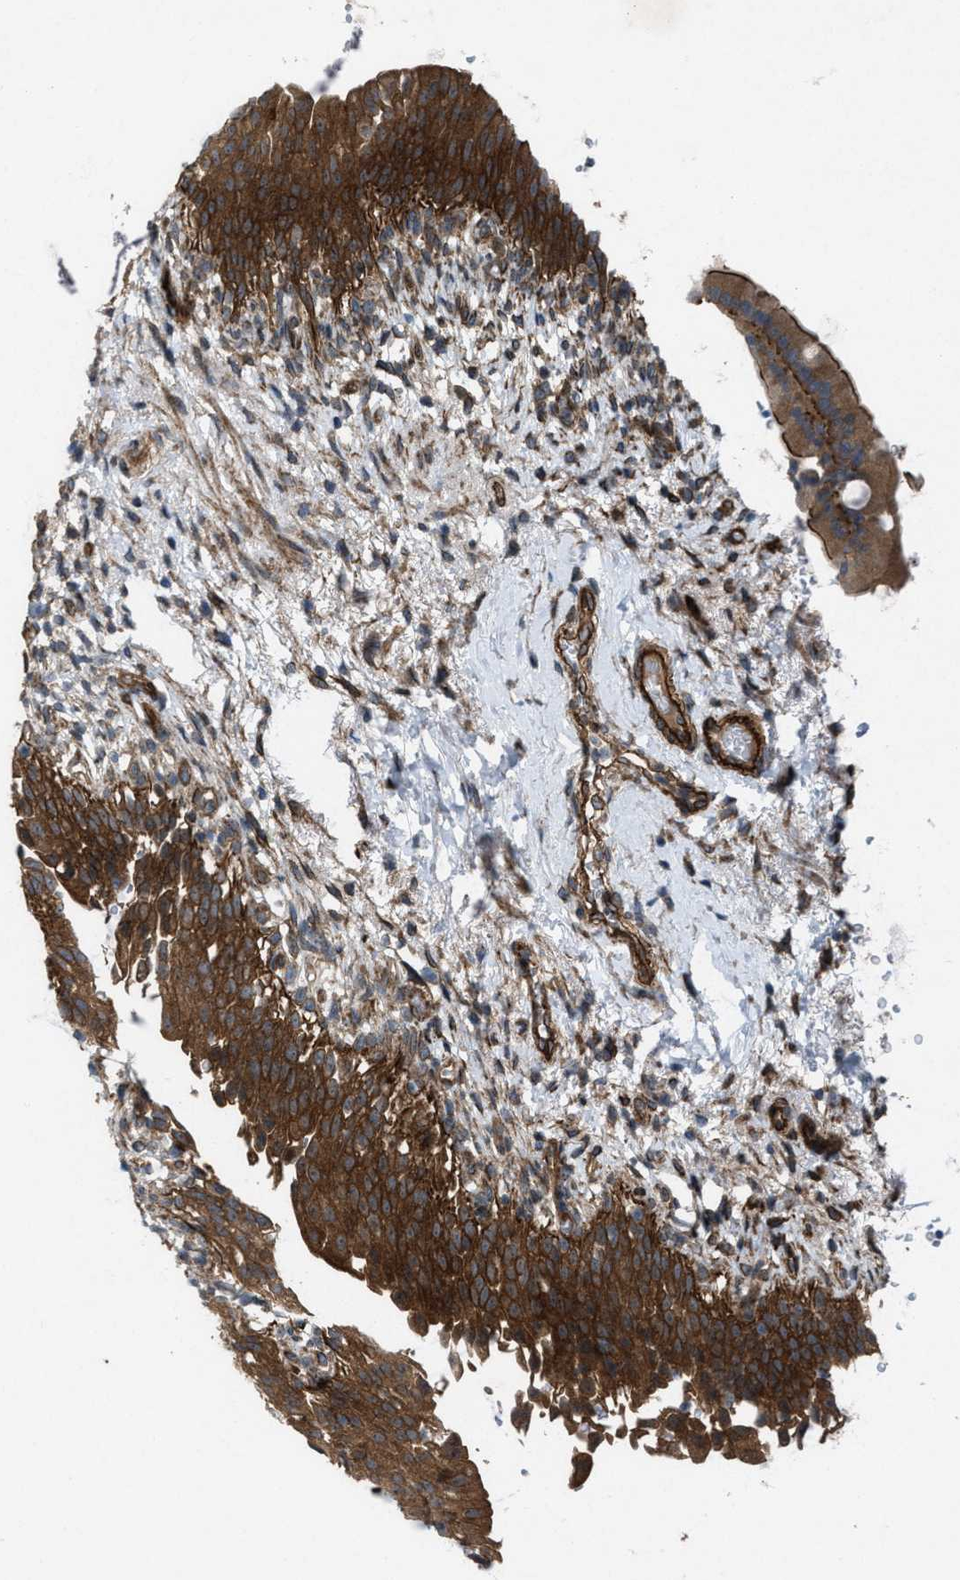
{"staining": {"intensity": "strong", "quantity": ">75%", "location": "cytoplasmic/membranous"}, "tissue": "urinary bladder", "cell_type": "Urothelial cells", "image_type": "normal", "snomed": [{"axis": "morphology", "description": "Normal tissue, NOS"}, {"axis": "topography", "description": "Urinary bladder"}], "caption": "Urinary bladder stained with a protein marker displays strong staining in urothelial cells.", "gene": "URGCP", "patient": {"sex": "female", "age": 60}}